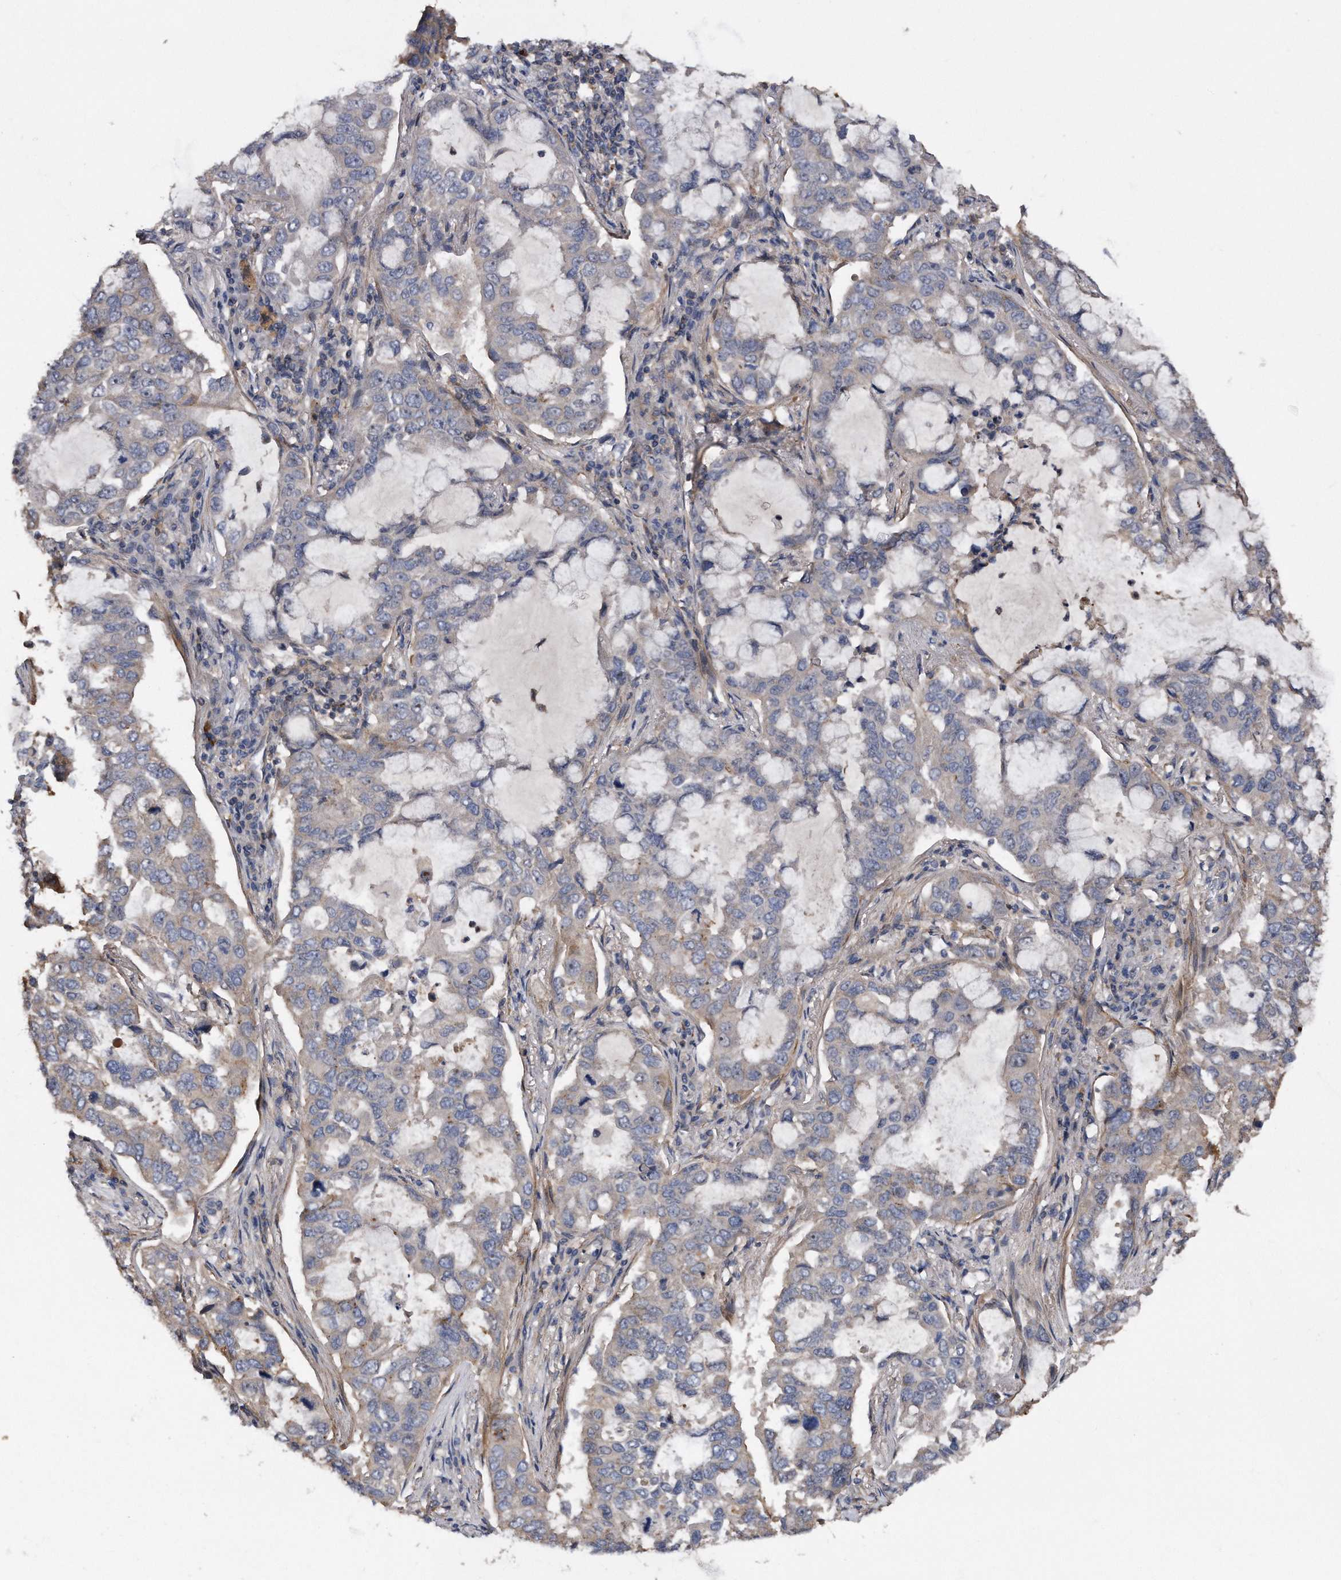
{"staining": {"intensity": "moderate", "quantity": "<25%", "location": "cytoplasmic/membranous"}, "tissue": "lung cancer", "cell_type": "Tumor cells", "image_type": "cancer", "snomed": [{"axis": "morphology", "description": "Adenocarcinoma, NOS"}, {"axis": "topography", "description": "Lung"}], "caption": "Moderate cytoplasmic/membranous staining is appreciated in about <25% of tumor cells in lung adenocarcinoma.", "gene": "KCND3", "patient": {"sex": "male", "age": 64}}